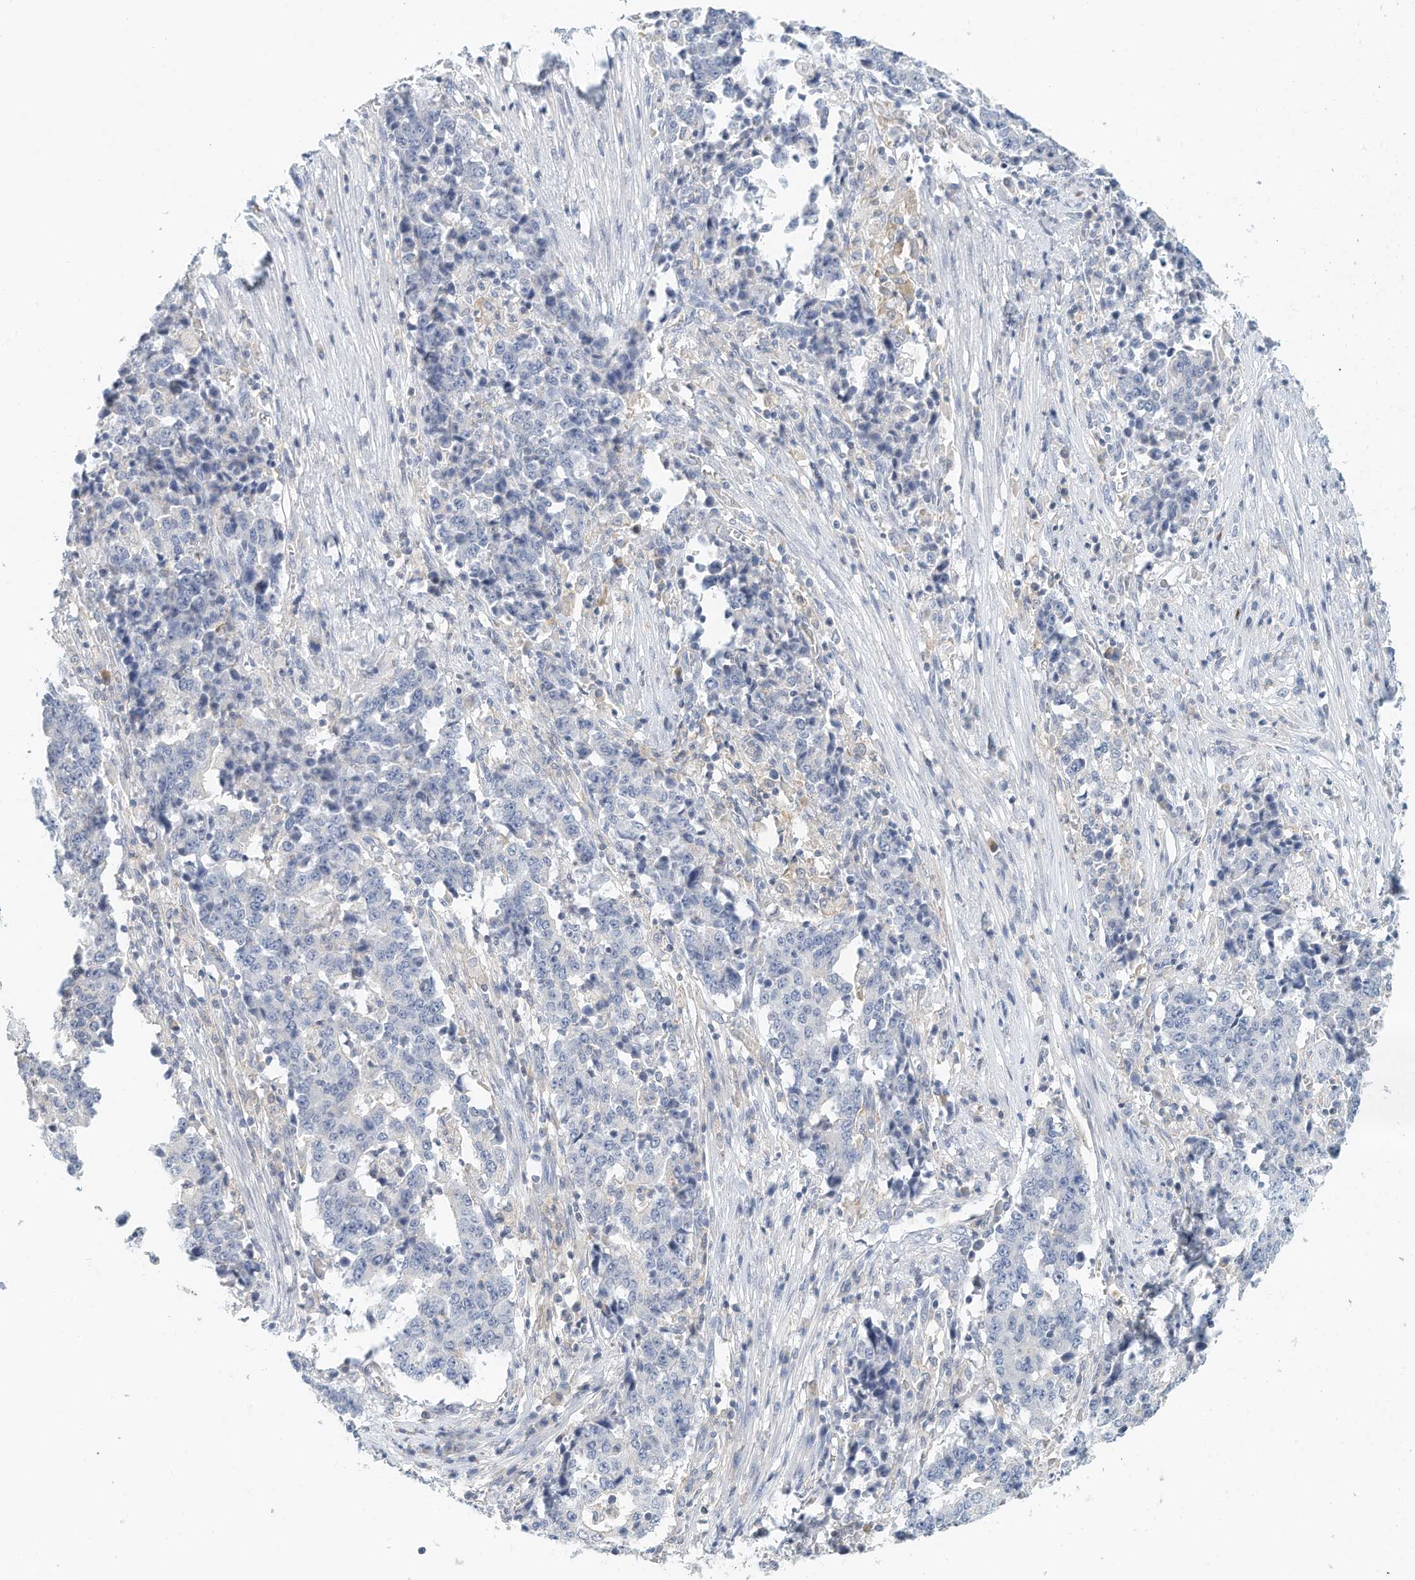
{"staining": {"intensity": "negative", "quantity": "none", "location": "none"}, "tissue": "stomach cancer", "cell_type": "Tumor cells", "image_type": "cancer", "snomed": [{"axis": "morphology", "description": "Adenocarcinoma, NOS"}, {"axis": "topography", "description": "Stomach"}], "caption": "A micrograph of stomach cancer stained for a protein demonstrates no brown staining in tumor cells.", "gene": "MICAL1", "patient": {"sex": "male", "age": 59}}